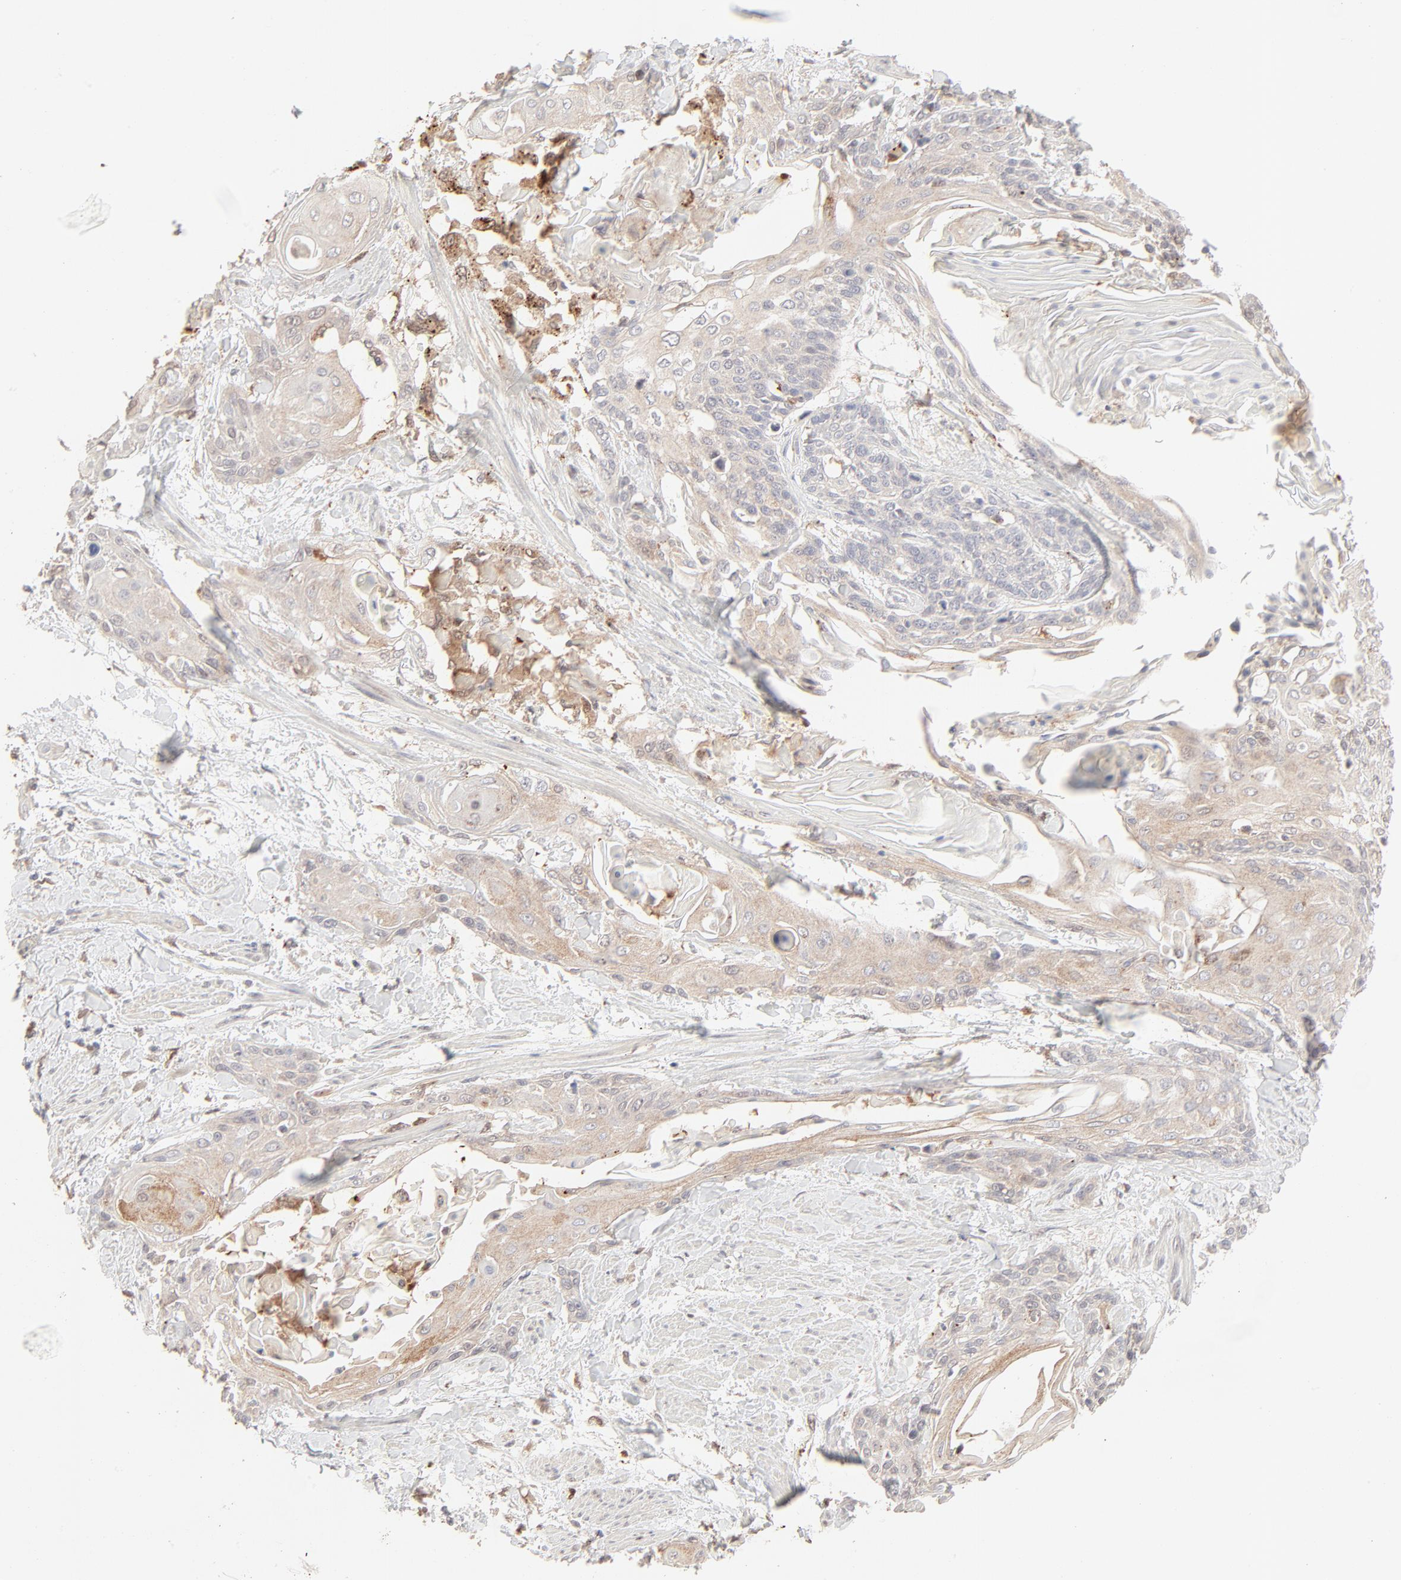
{"staining": {"intensity": "weak", "quantity": "25%-75%", "location": "cytoplasmic/membranous"}, "tissue": "cervical cancer", "cell_type": "Tumor cells", "image_type": "cancer", "snomed": [{"axis": "morphology", "description": "Squamous cell carcinoma, NOS"}, {"axis": "topography", "description": "Cervix"}], "caption": "Immunohistochemical staining of human cervical cancer reveals low levels of weak cytoplasmic/membranous protein staining in approximately 25%-75% of tumor cells. The staining was performed using DAB, with brown indicating positive protein expression. Nuclei are stained blue with hematoxylin.", "gene": "LGALS2", "patient": {"sex": "female", "age": 57}}